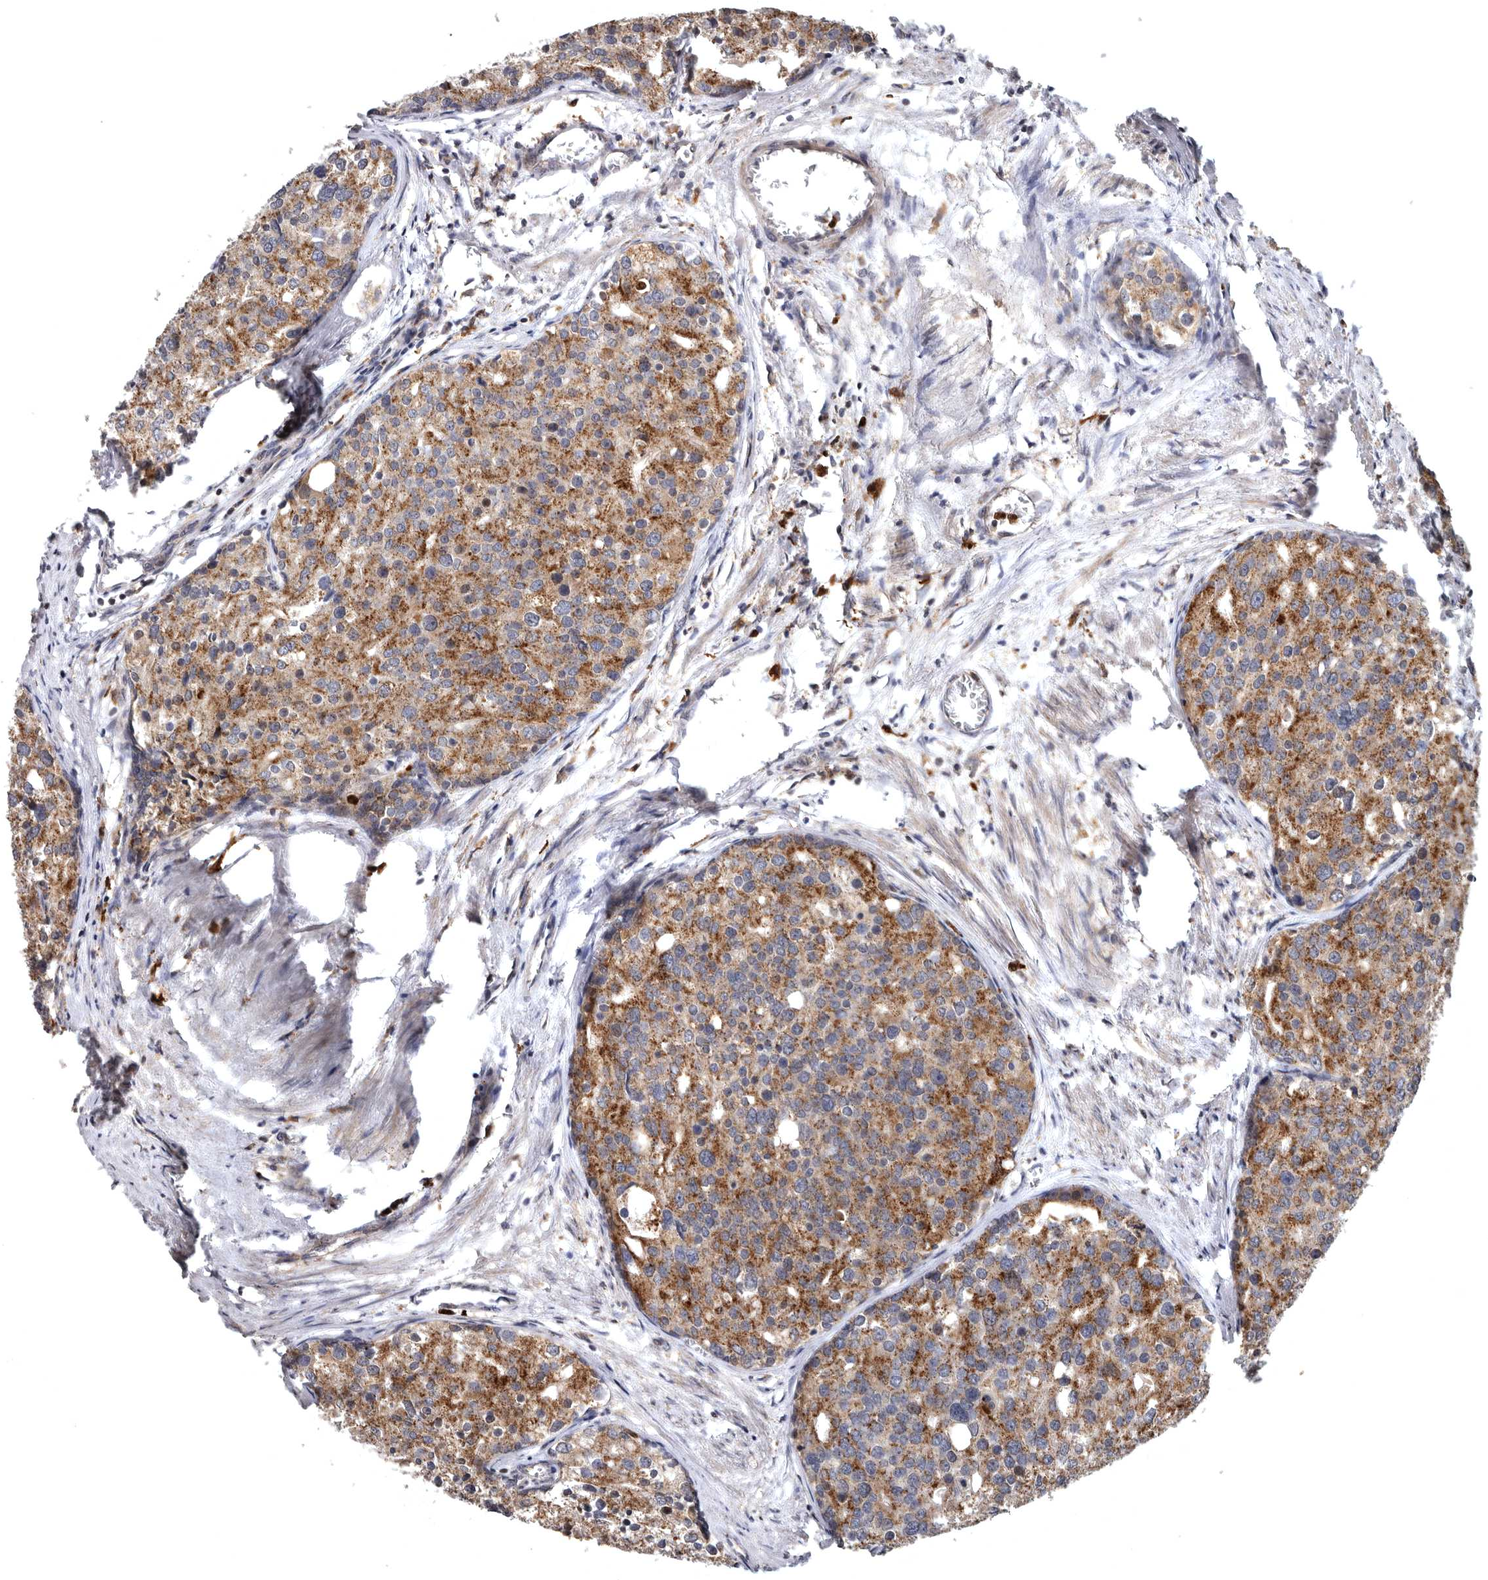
{"staining": {"intensity": "moderate", "quantity": ">75%", "location": "cytoplasmic/membranous"}, "tissue": "prostate cancer", "cell_type": "Tumor cells", "image_type": "cancer", "snomed": [{"axis": "morphology", "description": "Adenocarcinoma, High grade"}, {"axis": "topography", "description": "Prostate"}], "caption": "Protein analysis of adenocarcinoma (high-grade) (prostate) tissue reveals moderate cytoplasmic/membranous expression in approximately >75% of tumor cells.", "gene": "FGFR4", "patient": {"sex": "male", "age": 50}}